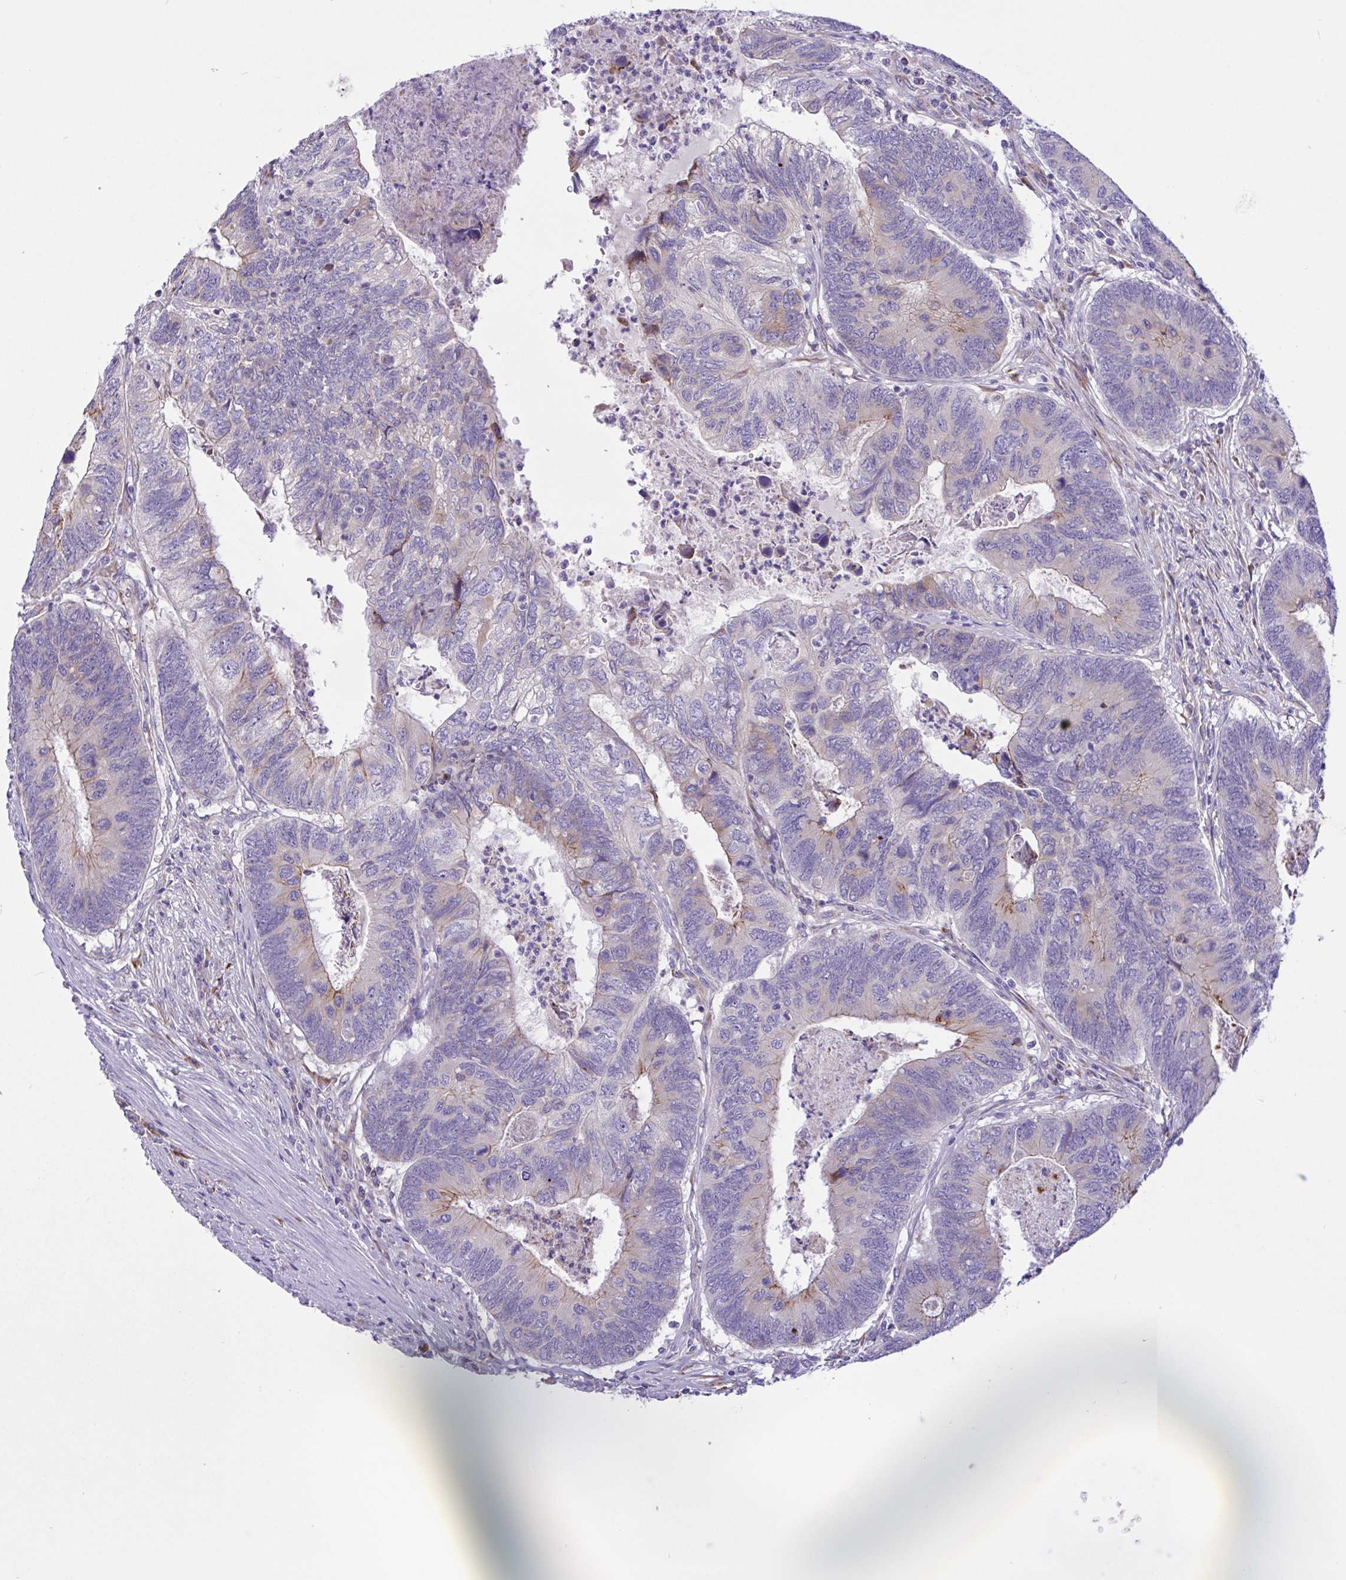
{"staining": {"intensity": "moderate", "quantity": "<25%", "location": "cytoplasmic/membranous"}, "tissue": "colorectal cancer", "cell_type": "Tumor cells", "image_type": "cancer", "snomed": [{"axis": "morphology", "description": "Adenocarcinoma, NOS"}, {"axis": "topography", "description": "Colon"}], "caption": "Human adenocarcinoma (colorectal) stained for a protein (brown) shows moderate cytoplasmic/membranous positive positivity in approximately <25% of tumor cells.", "gene": "DSC3", "patient": {"sex": "female", "age": 67}}